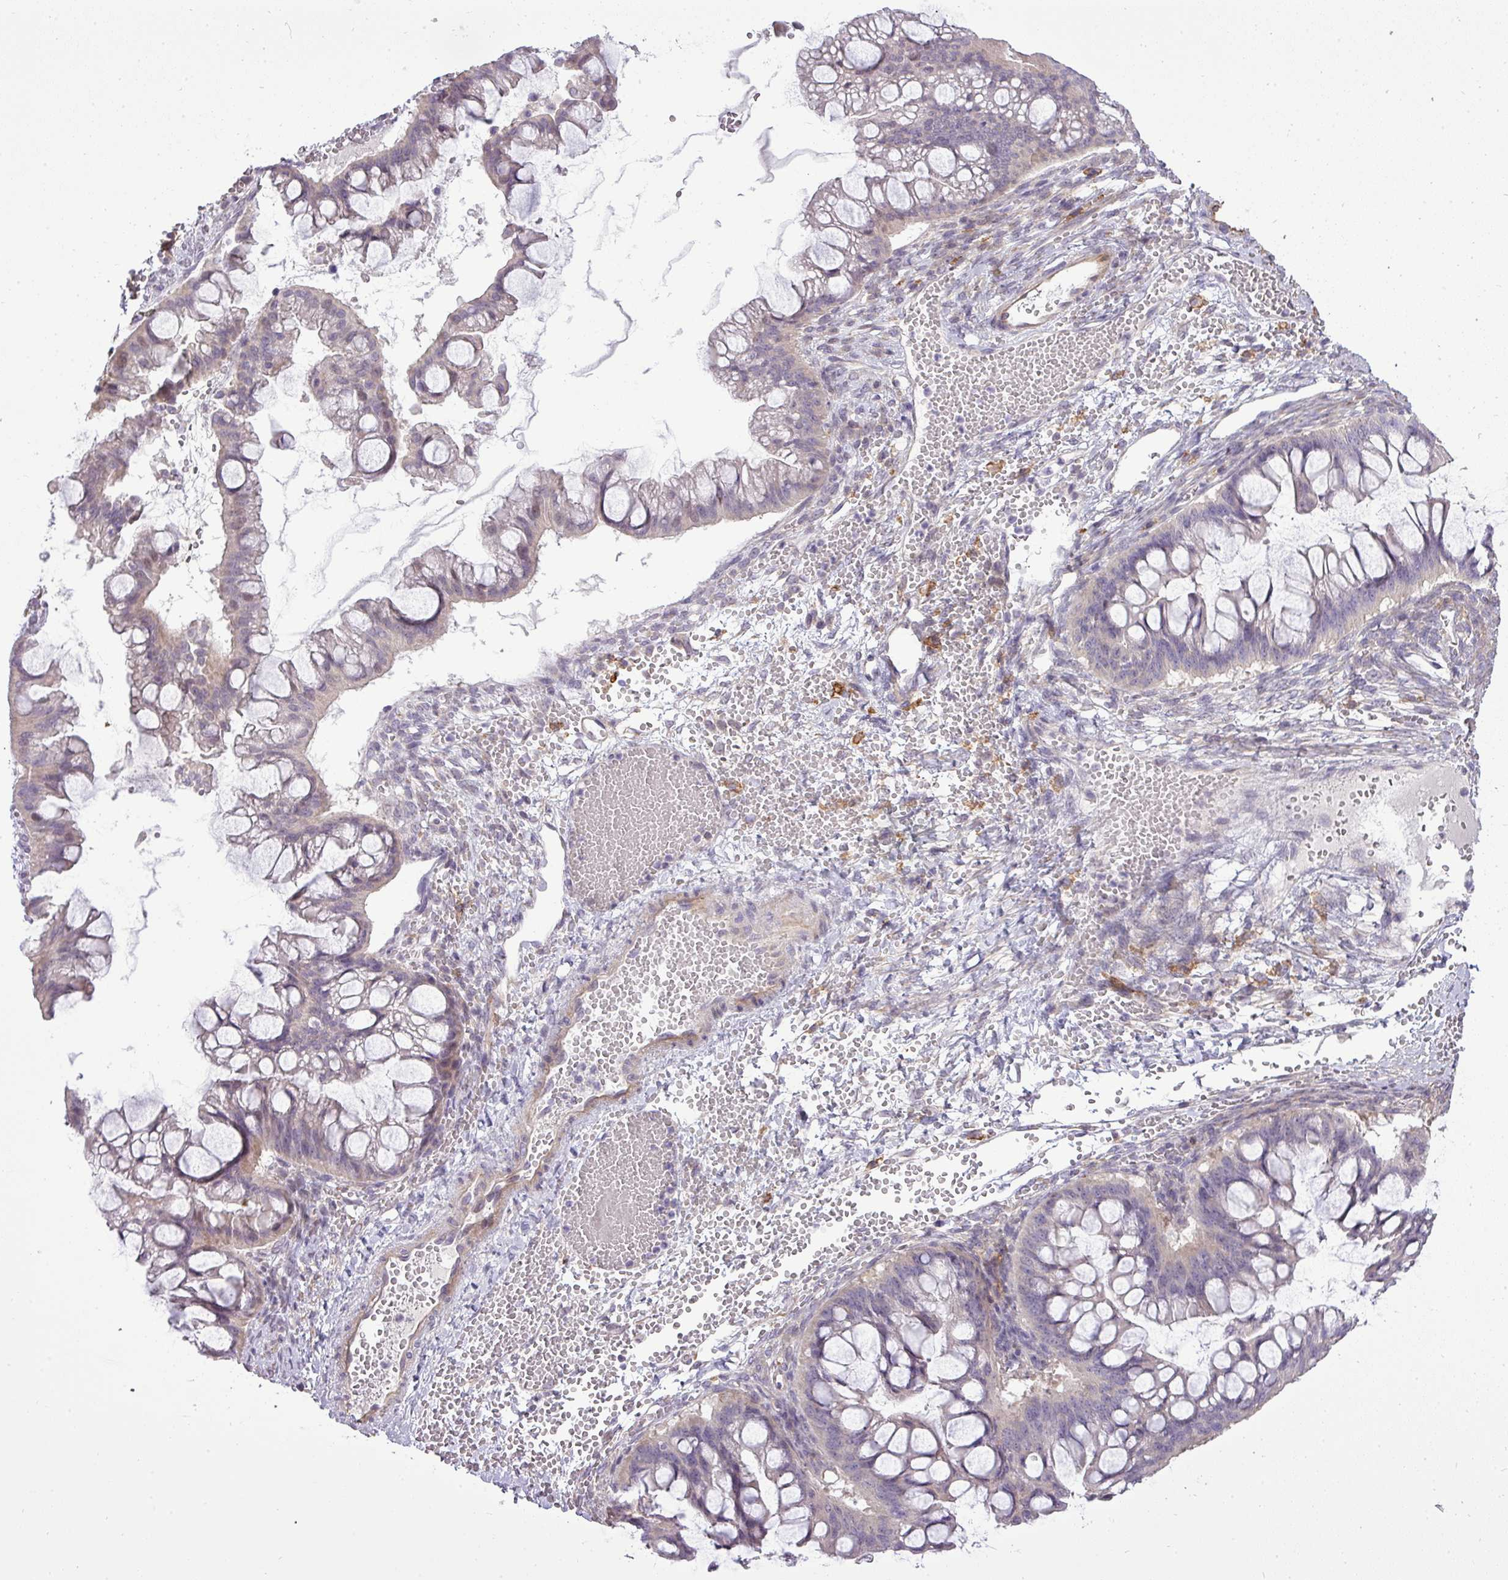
{"staining": {"intensity": "negative", "quantity": "none", "location": "none"}, "tissue": "ovarian cancer", "cell_type": "Tumor cells", "image_type": "cancer", "snomed": [{"axis": "morphology", "description": "Cystadenocarcinoma, mucinous, NOS"}, {"axis": "topography", "description": "Ovary"}], "caption": "Human ovarian cancer stained for a protein using IHC exhibits no expression in tumor cells.", "gene": "PDRG1", "patient": {"sex": "female", "age": 73}}